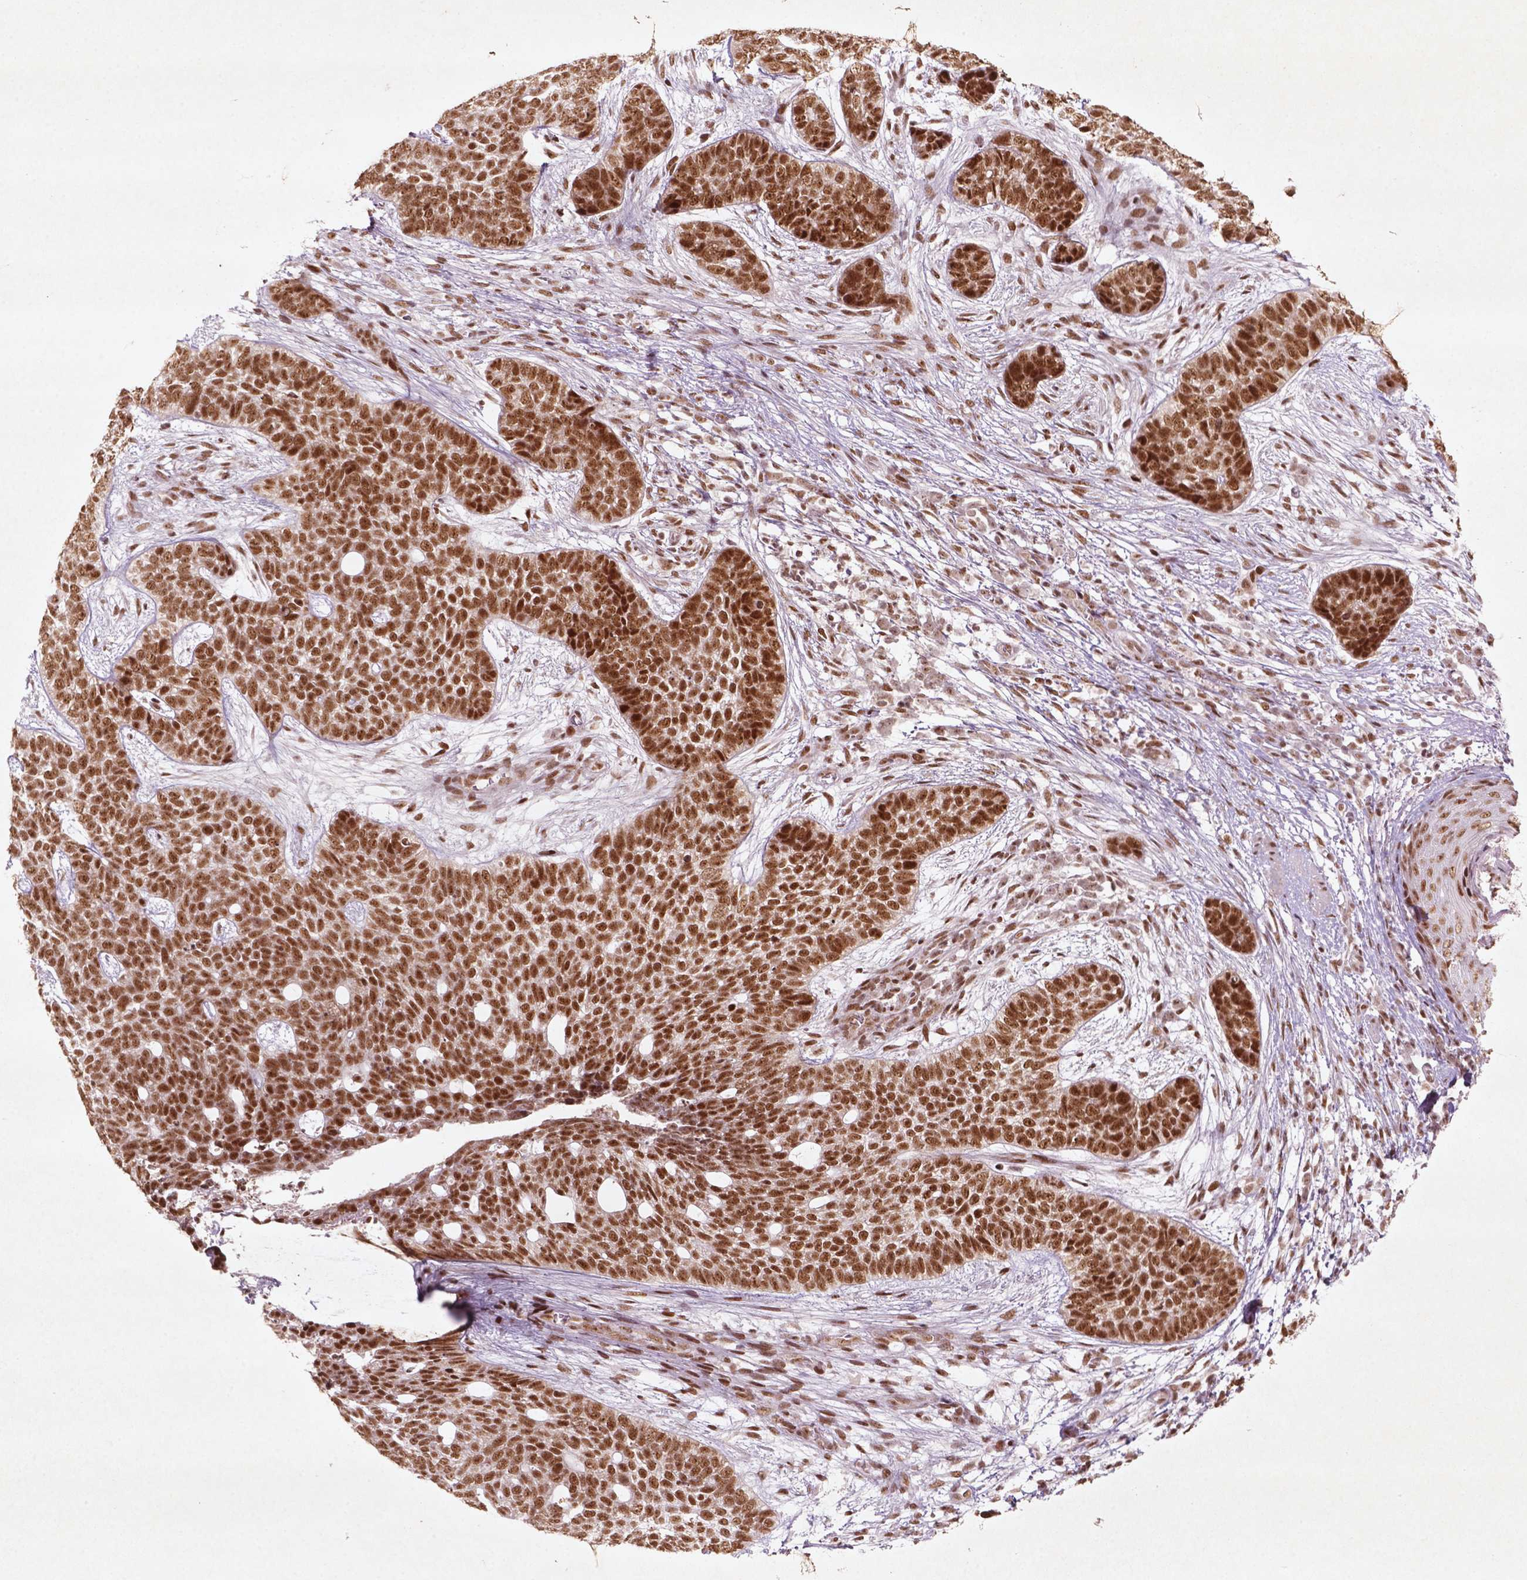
{"staining": {"intensity": "strong", "quantity": ">75%", "location": "nuclear"}, "tissue": "skin cancer", "cell_type": "Tumor cells", "image_type": "cancer", "snomed": [{"axis": "morphology", "description": "Basal cell carcinoma"}, {"axis": "topography", "description": "Skin"}], "caption": "IHC image of neoplastic tissue: human skin basal cell carcinoma stained using immunohistochemistry (IHC) reveals high levels of strong protein expression localized specifically in the nuclear of tumor cells, appearing as a nuclear brown color.", "gene": "HMG20B", "patient": {"sex": "female", "age": 69}}